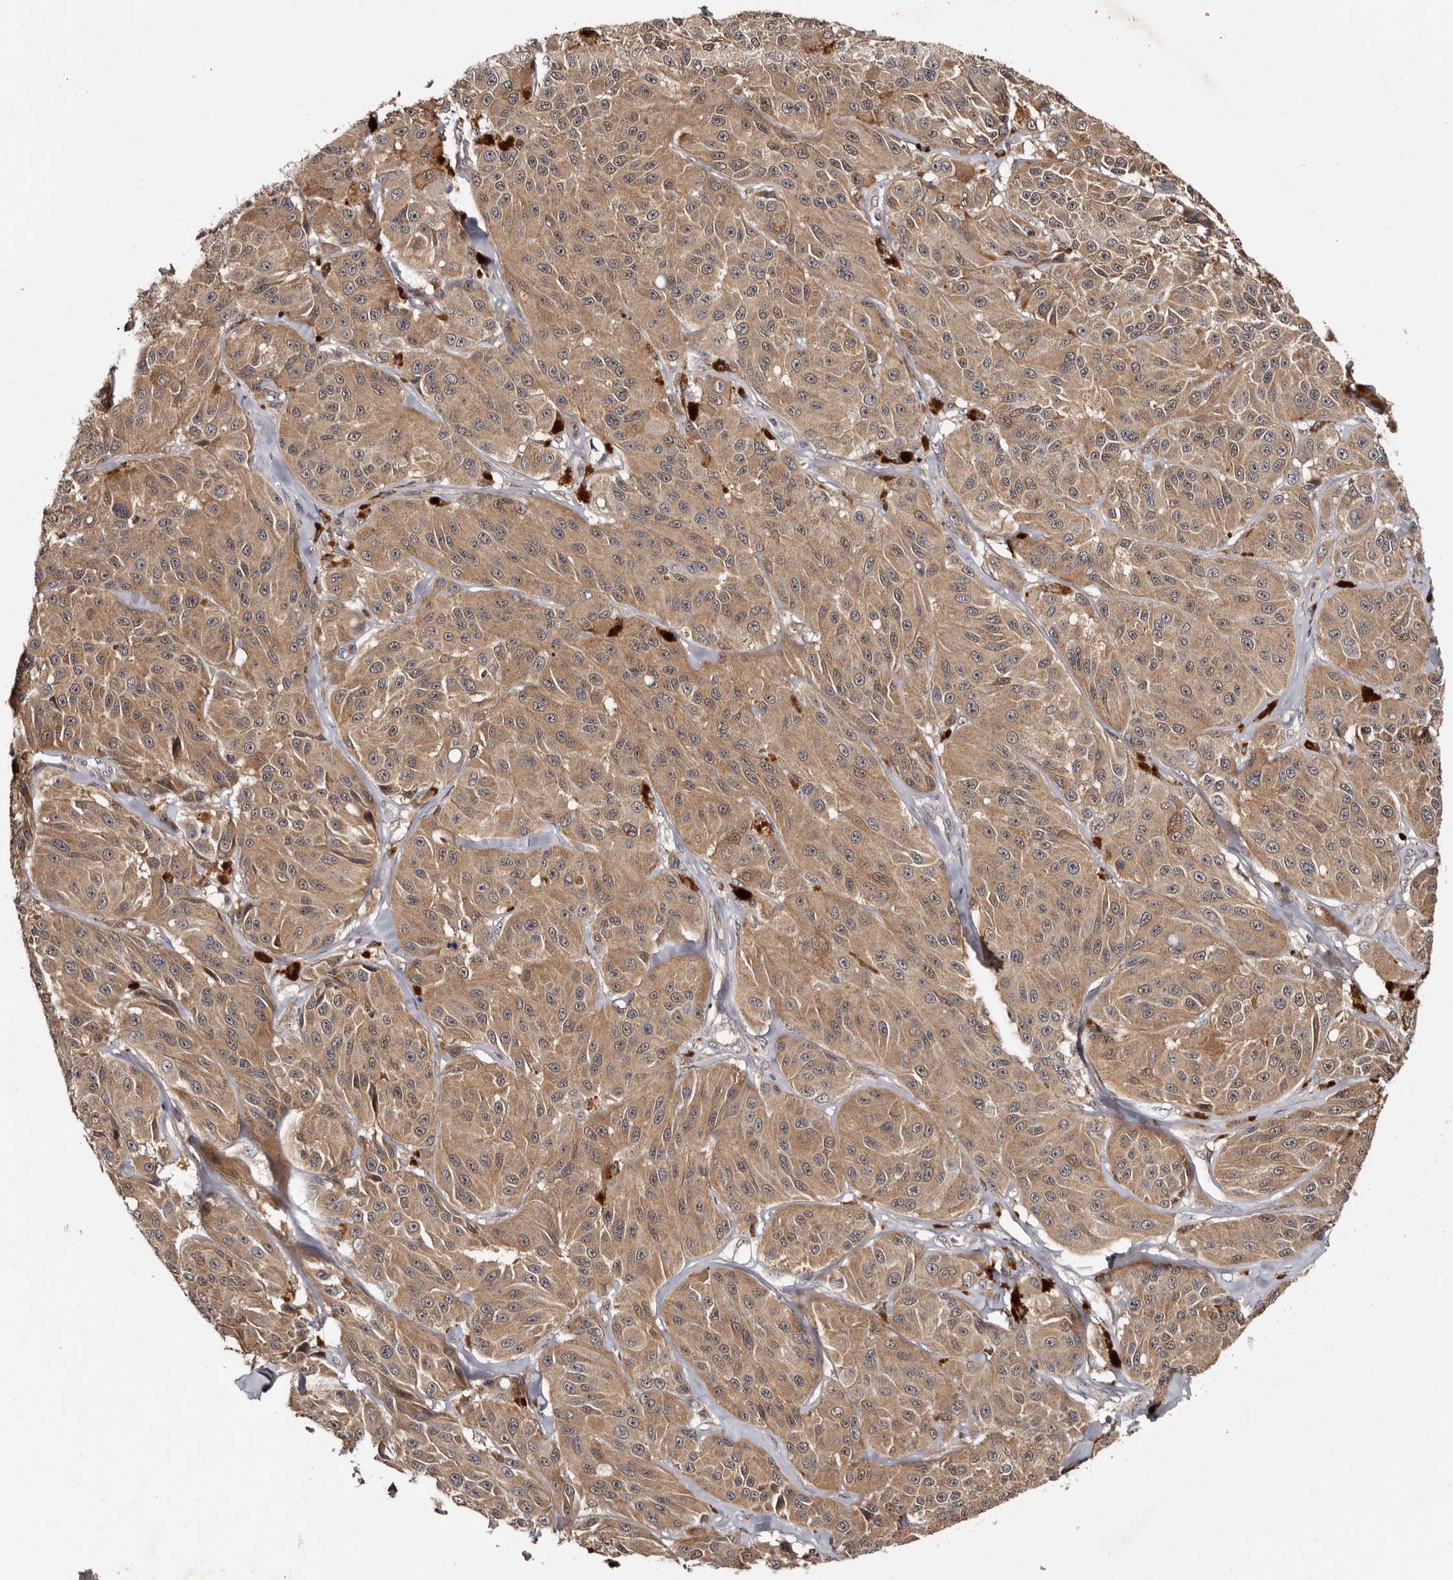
{"staining": {"intensity": "moderate", "quantity": ">75%", "location": "cytoplasmic/membranous"}, "tissue": "melanoma", "cell_type": "Tumor cells", "image_type": "cancer", "snomed": [{"axis": "morphology", "description": "Malignant melanoma, NOS"}, {"axis": "topography", "description": "Skin"}], "caption": "DAB immunohistochemical staining of malignant melanoma displays moderate cytoplasmic/membranous protein expression in about >75% of tumor cells.", "gene": "DNPH1", "patient": {"sex": "male", "age": 84}}